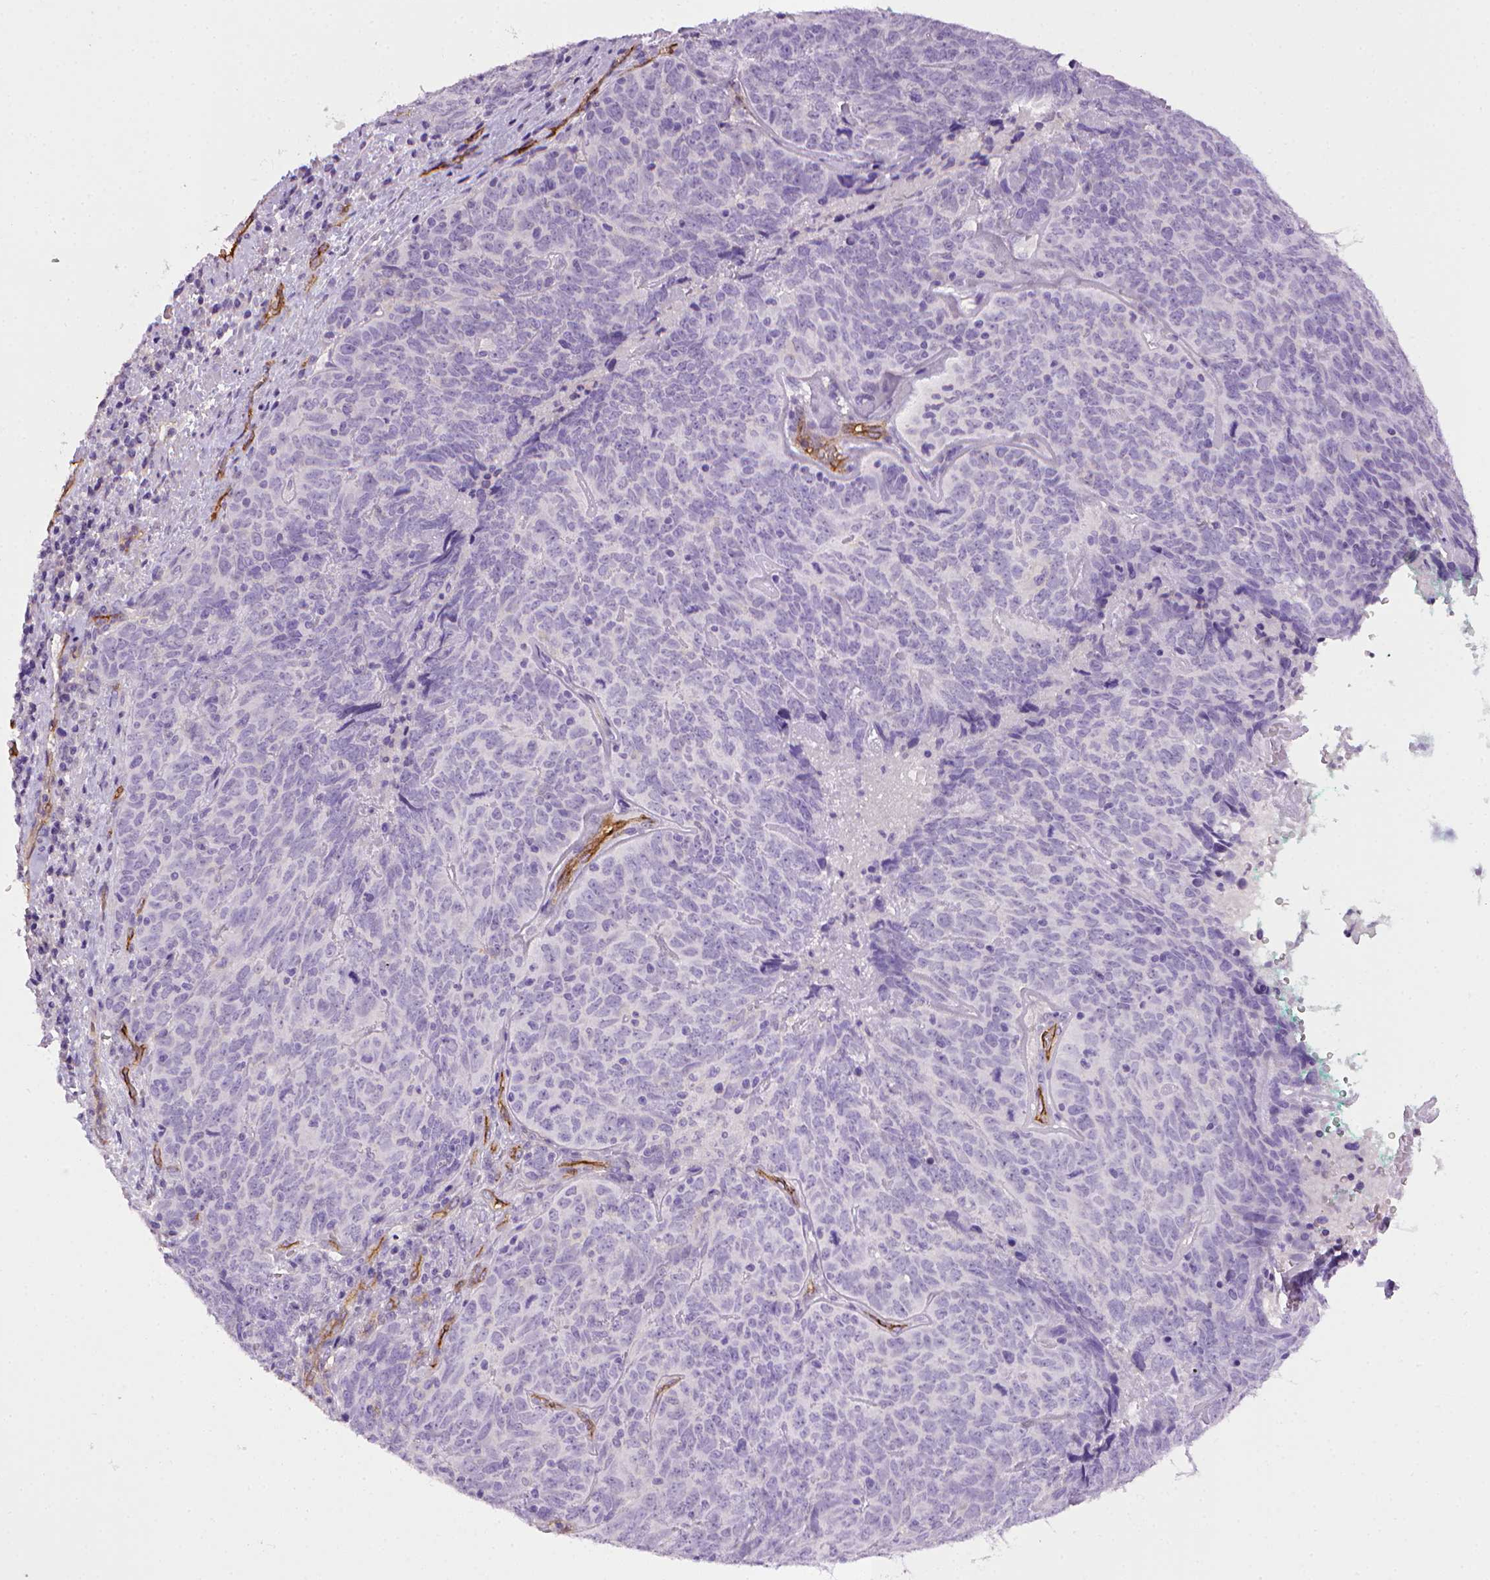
{"staining": {"intensity": "negative", "quantity": "none", "location": "none"}, "tissue": "skin cancer", "cell_type": "Tumor cells", "image_type": "cancer", "snomed": [{"axis": "morphology", "description": "Squamous cell carcinoma, NOS"}, {"axis": "topography", "description": "Skin"}, {"axis": "topography", "description": "Anal"}], "caption": "This is an immunohistochemistry image of human skin cancer (squamous cell carcinoma). There is no positivity in tumor cells.", "gene": "ENG", "patient": {"sex": "female", "age": 51}}